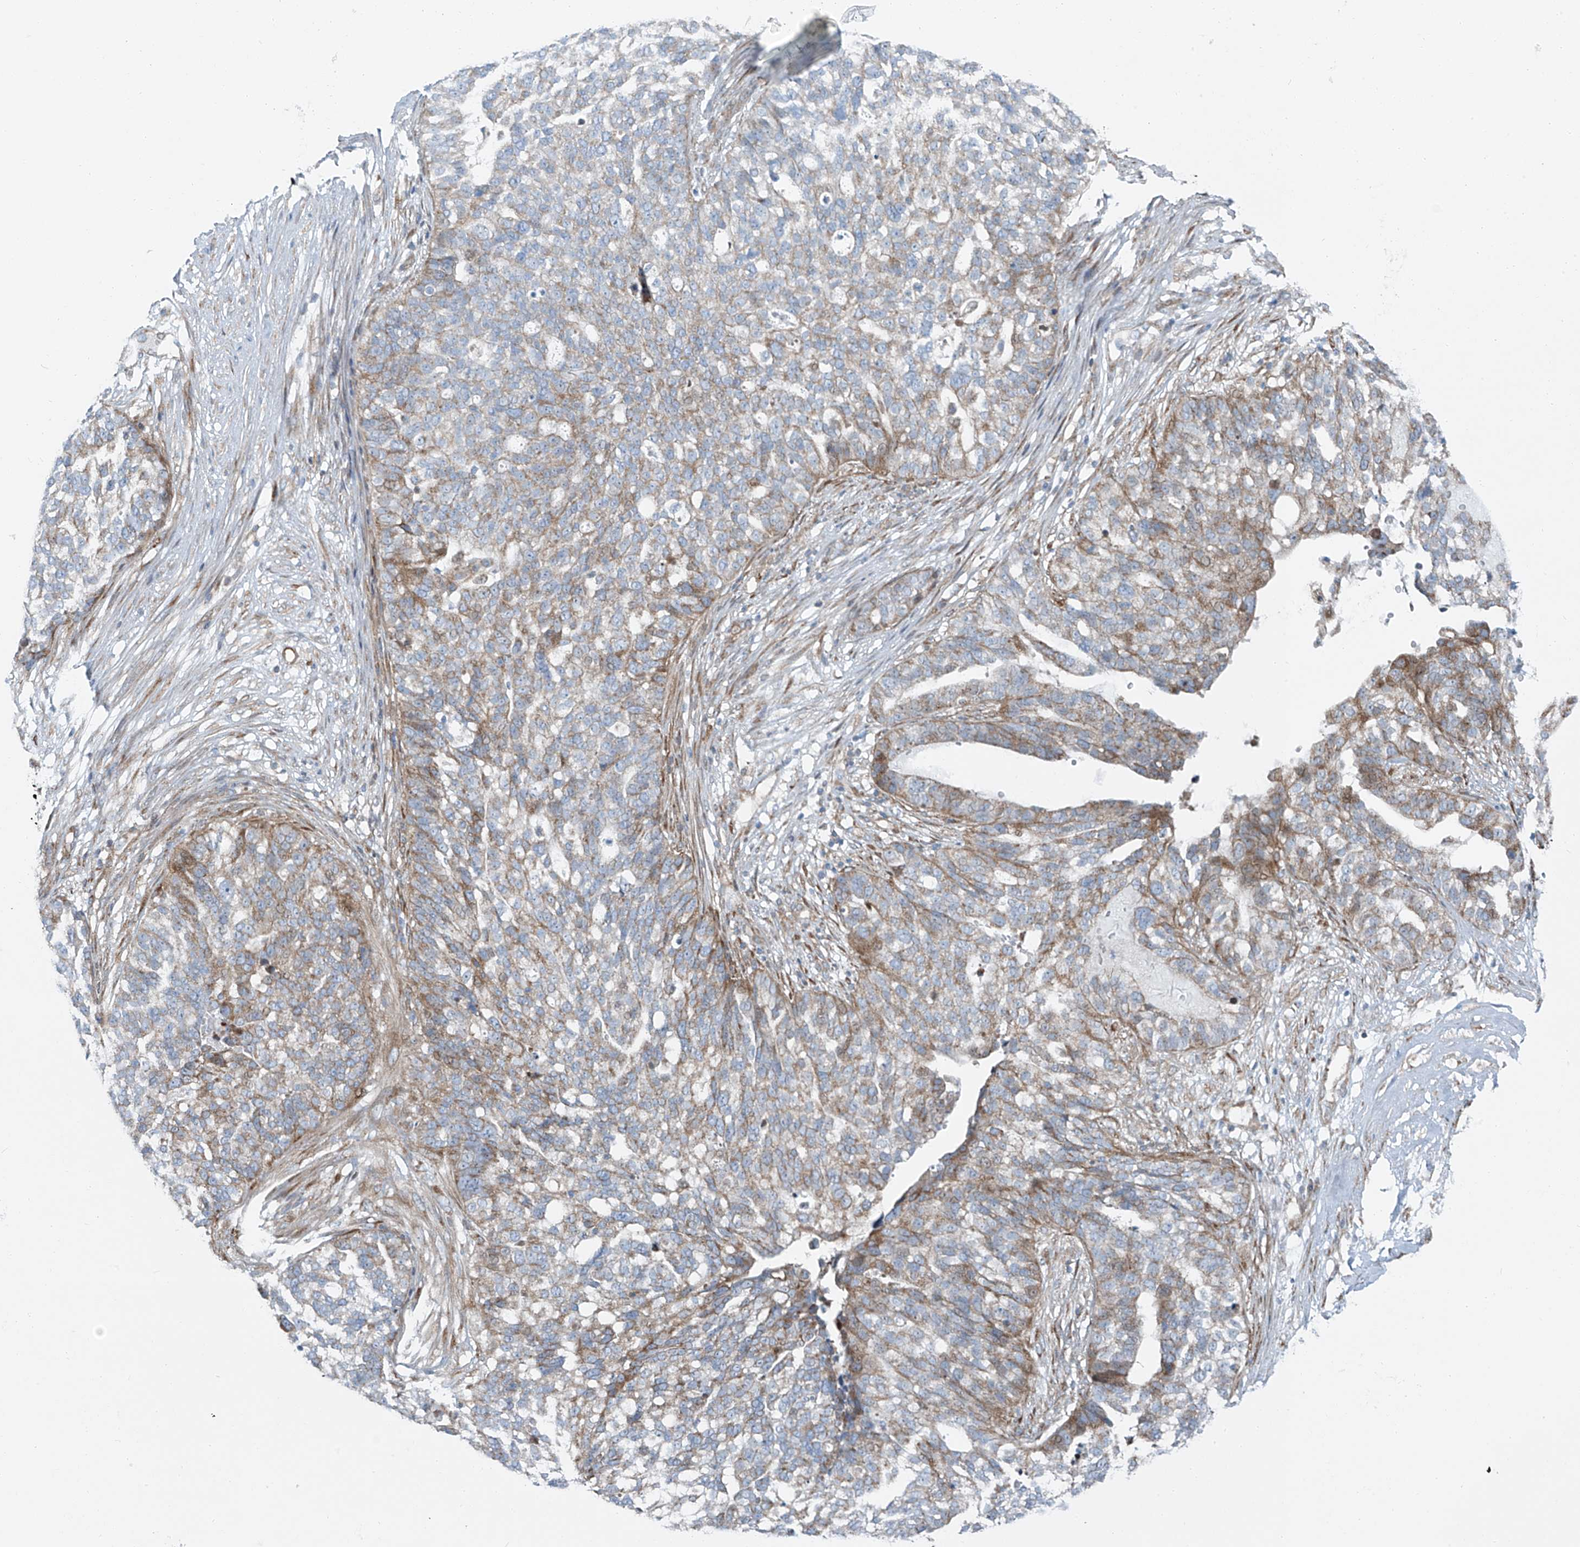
{"staining": {"intensity": "moderate", "quantity": "25%-75%", "location": "cytoplasmic/membranous"}, "tissue": "ovarian cancer", "cell_type": "Tumor cells", "image_type": "cancer", "snomed": [{"axis": "morphology", "description": "Cystadenocarcinoma, serous, NOS"}, {"axis": "topography", "description": "Ovary"}], "caption": "Protein analysis of ovarian cancer tissue exhibits moderate cytoplasmic/membranous positivity in about 25%-75% of tumor cells.", "gene": "HIC2", "patient": {"sex": "female", "age": 59}}